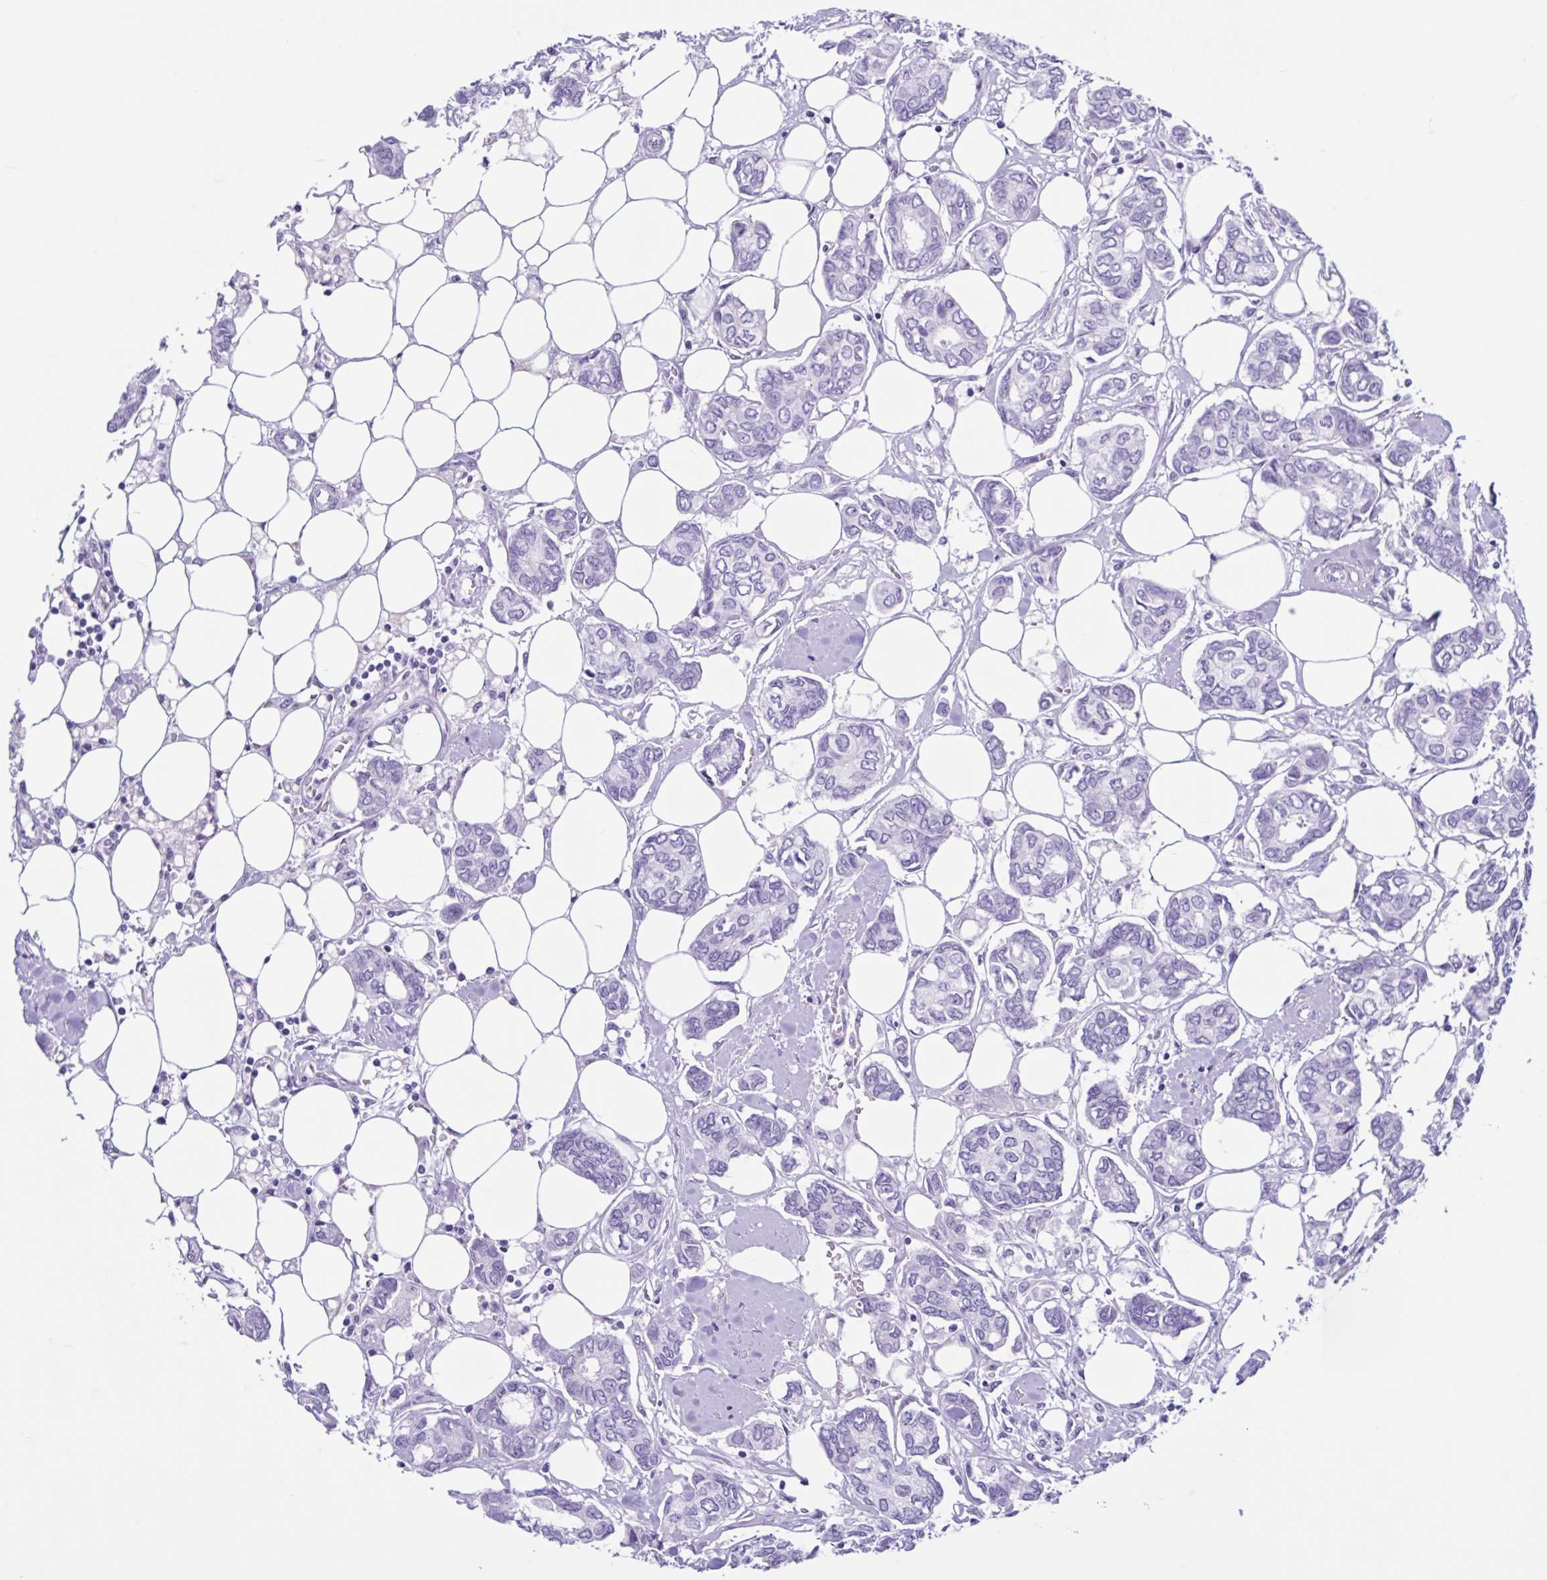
{"staining": {"intensity": "negative", "quantity": "none", "location": "none"}, "tissue": "breast cancer", "cell_type": "Tumor cells", "image_type": "cancer", "snomed": [{"axis": "morphology", "description": "Duct carcinoma"}, {"axis": "topography", "description": "Breast"}], "caption": "High power microscopy micrograph of an IHC histopathology image of breast cancer, revealing no significant expression in tumor cells. The staining was performed using DAB (3,3'-diaminobenzidine) to visualize the protein expression in brown, while the nuclei were stained in blue with hematoxylin (Magnification: 20x).", "gene": "OR4N4", "patient": {"sex": "female", "age": 73}}